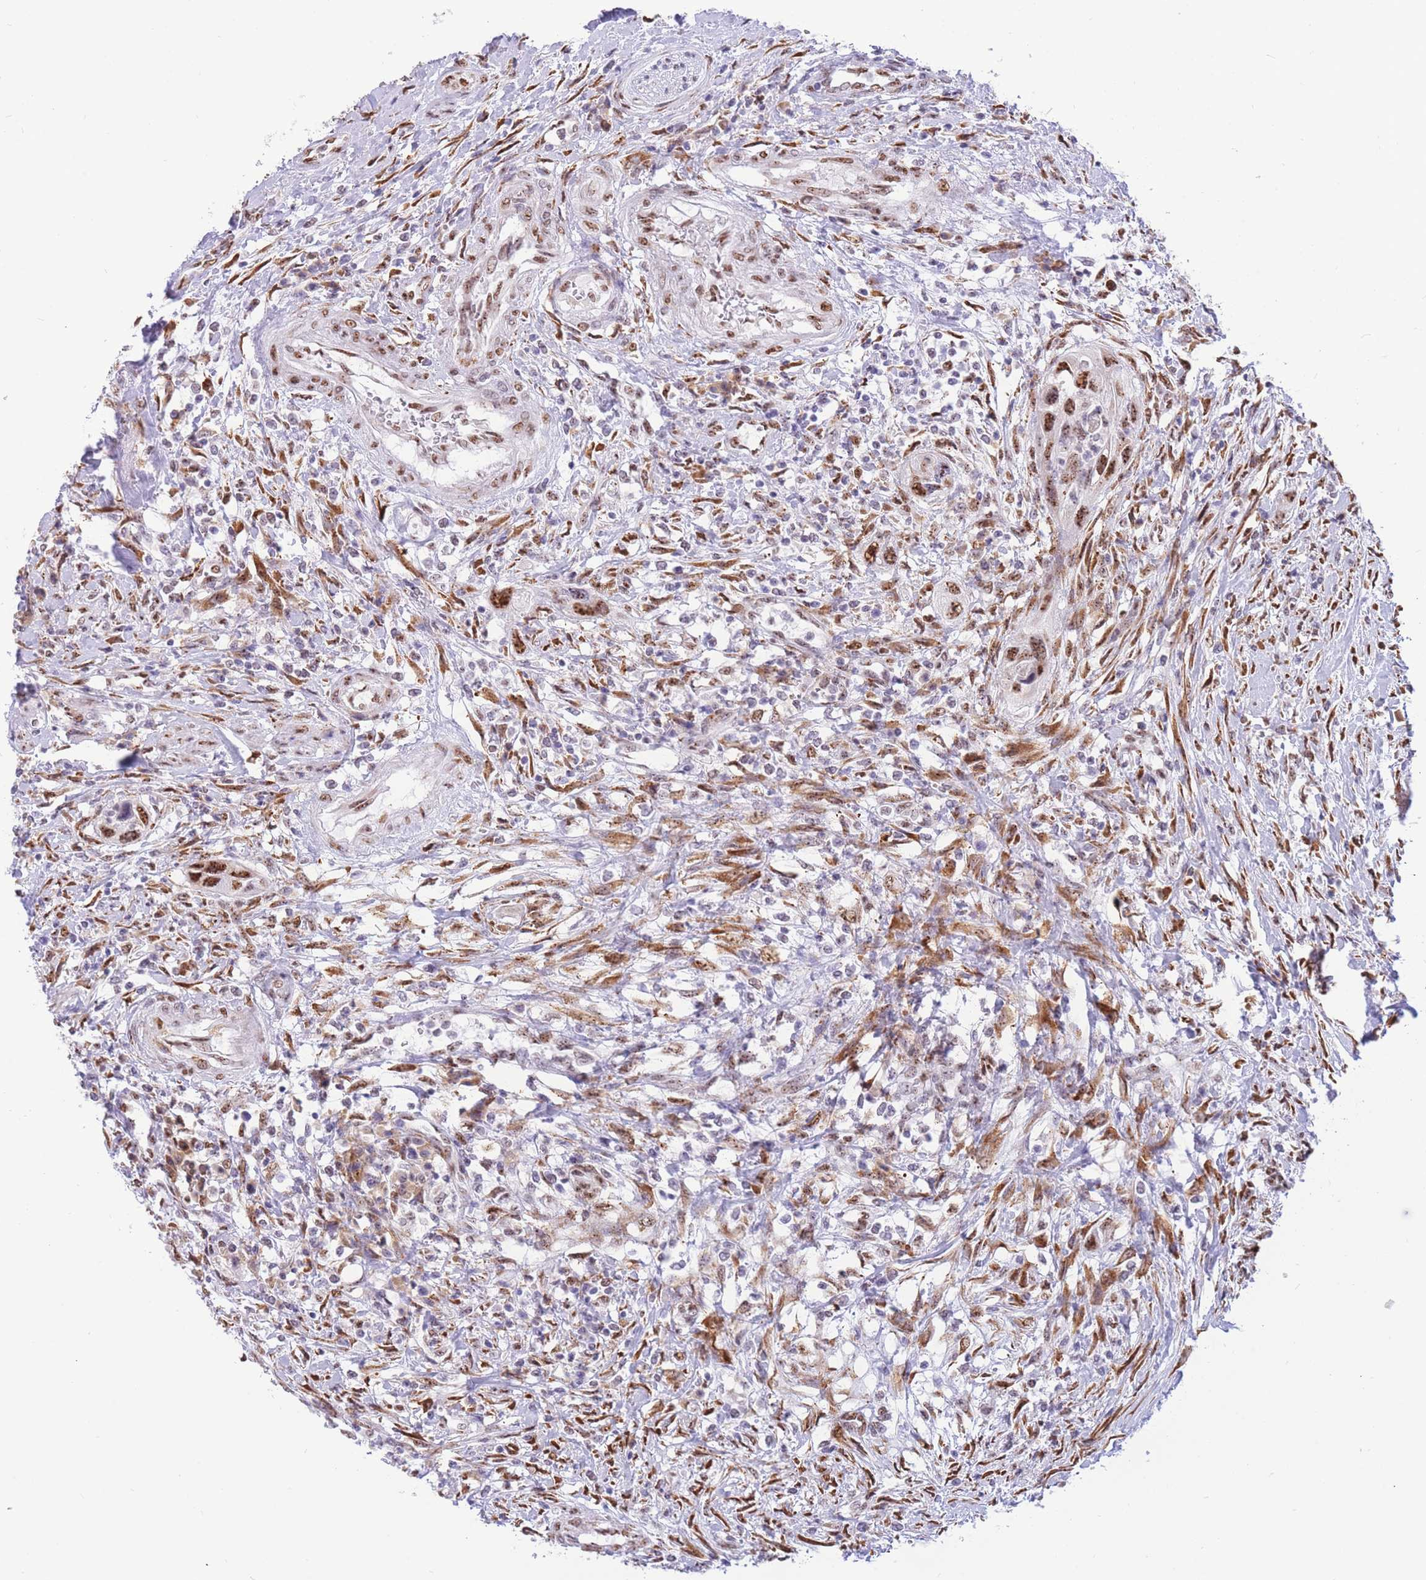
{"staining": {"intensity": "moderate", "quantity": ">75%", "location": "nuclear"}, "tissue": "urothelial cancer", "cell_type": "Tumor cells", "image_type": "cancer", "snomed": [{"axis": "morphology", "description": "Urothelial carcinoma, High grade"}, {"axis": "topography", "description": "Urinary bladder"}], "caption": "Urothelial carcinoma (high-grade) stained with IHC displays moderate nuclear expression in about >75% of tumor cells.", "gene": "FAM153A", "patient": {"sex": "female", "age": 60}}